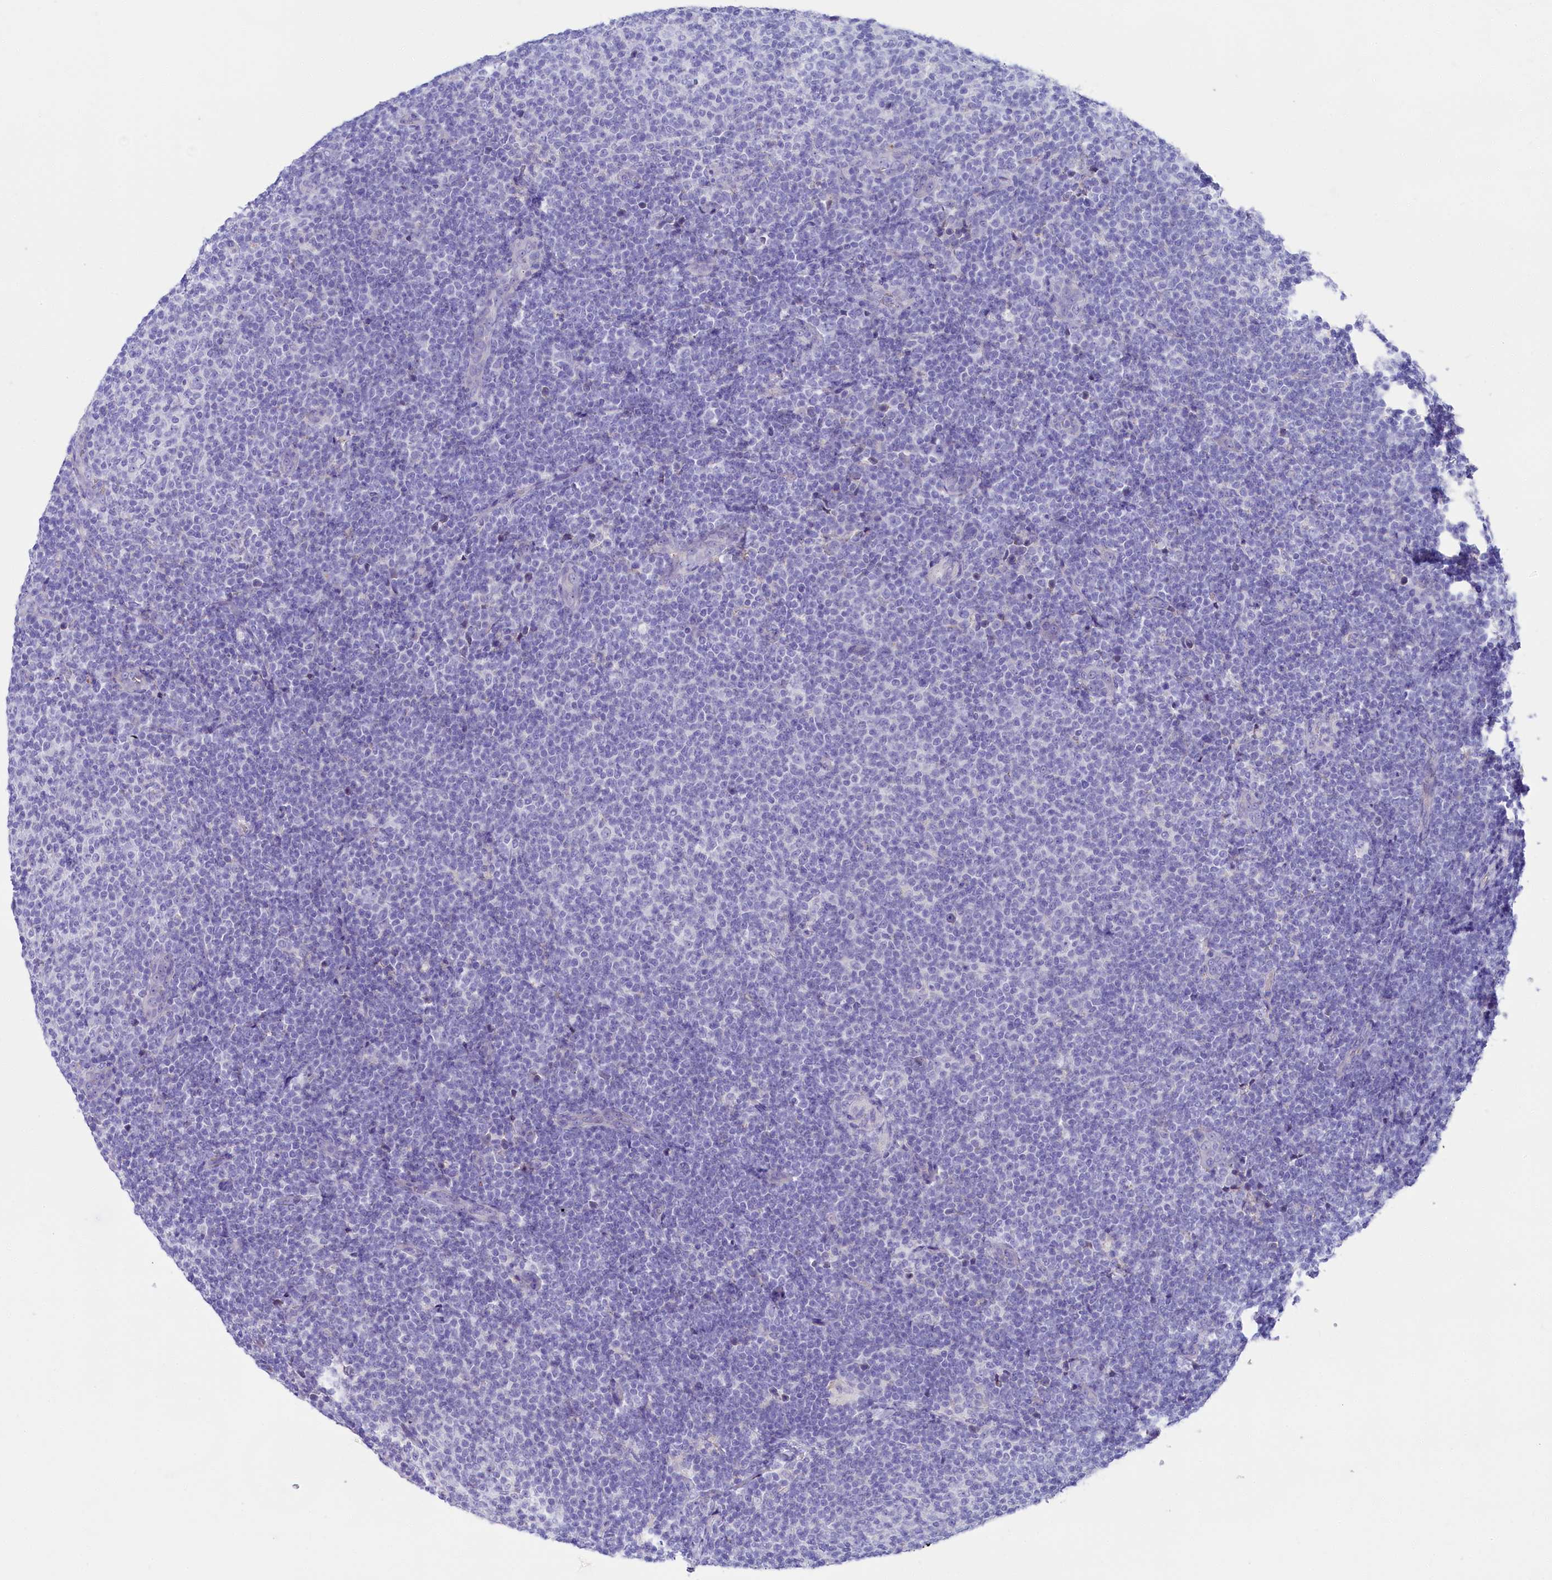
{"staining": {"intensity": "negative", "quantity": "none", "location": "none"}, "tissue": "lymphoma", "cell_type": "Tumor cells", "image_type": "cancer", "snomed": [{"axis": "morphology", "description": "Malignant lymphoma, non-Hodgkin's type, Low grade"}, {"axis": "topography", "description": "Lymph node"}], "caption": "IHC of lymphoma shows no positivity in tumor cells.", "gene": "SULT2A1", "patient": {"sex": "male", "age": 66}}